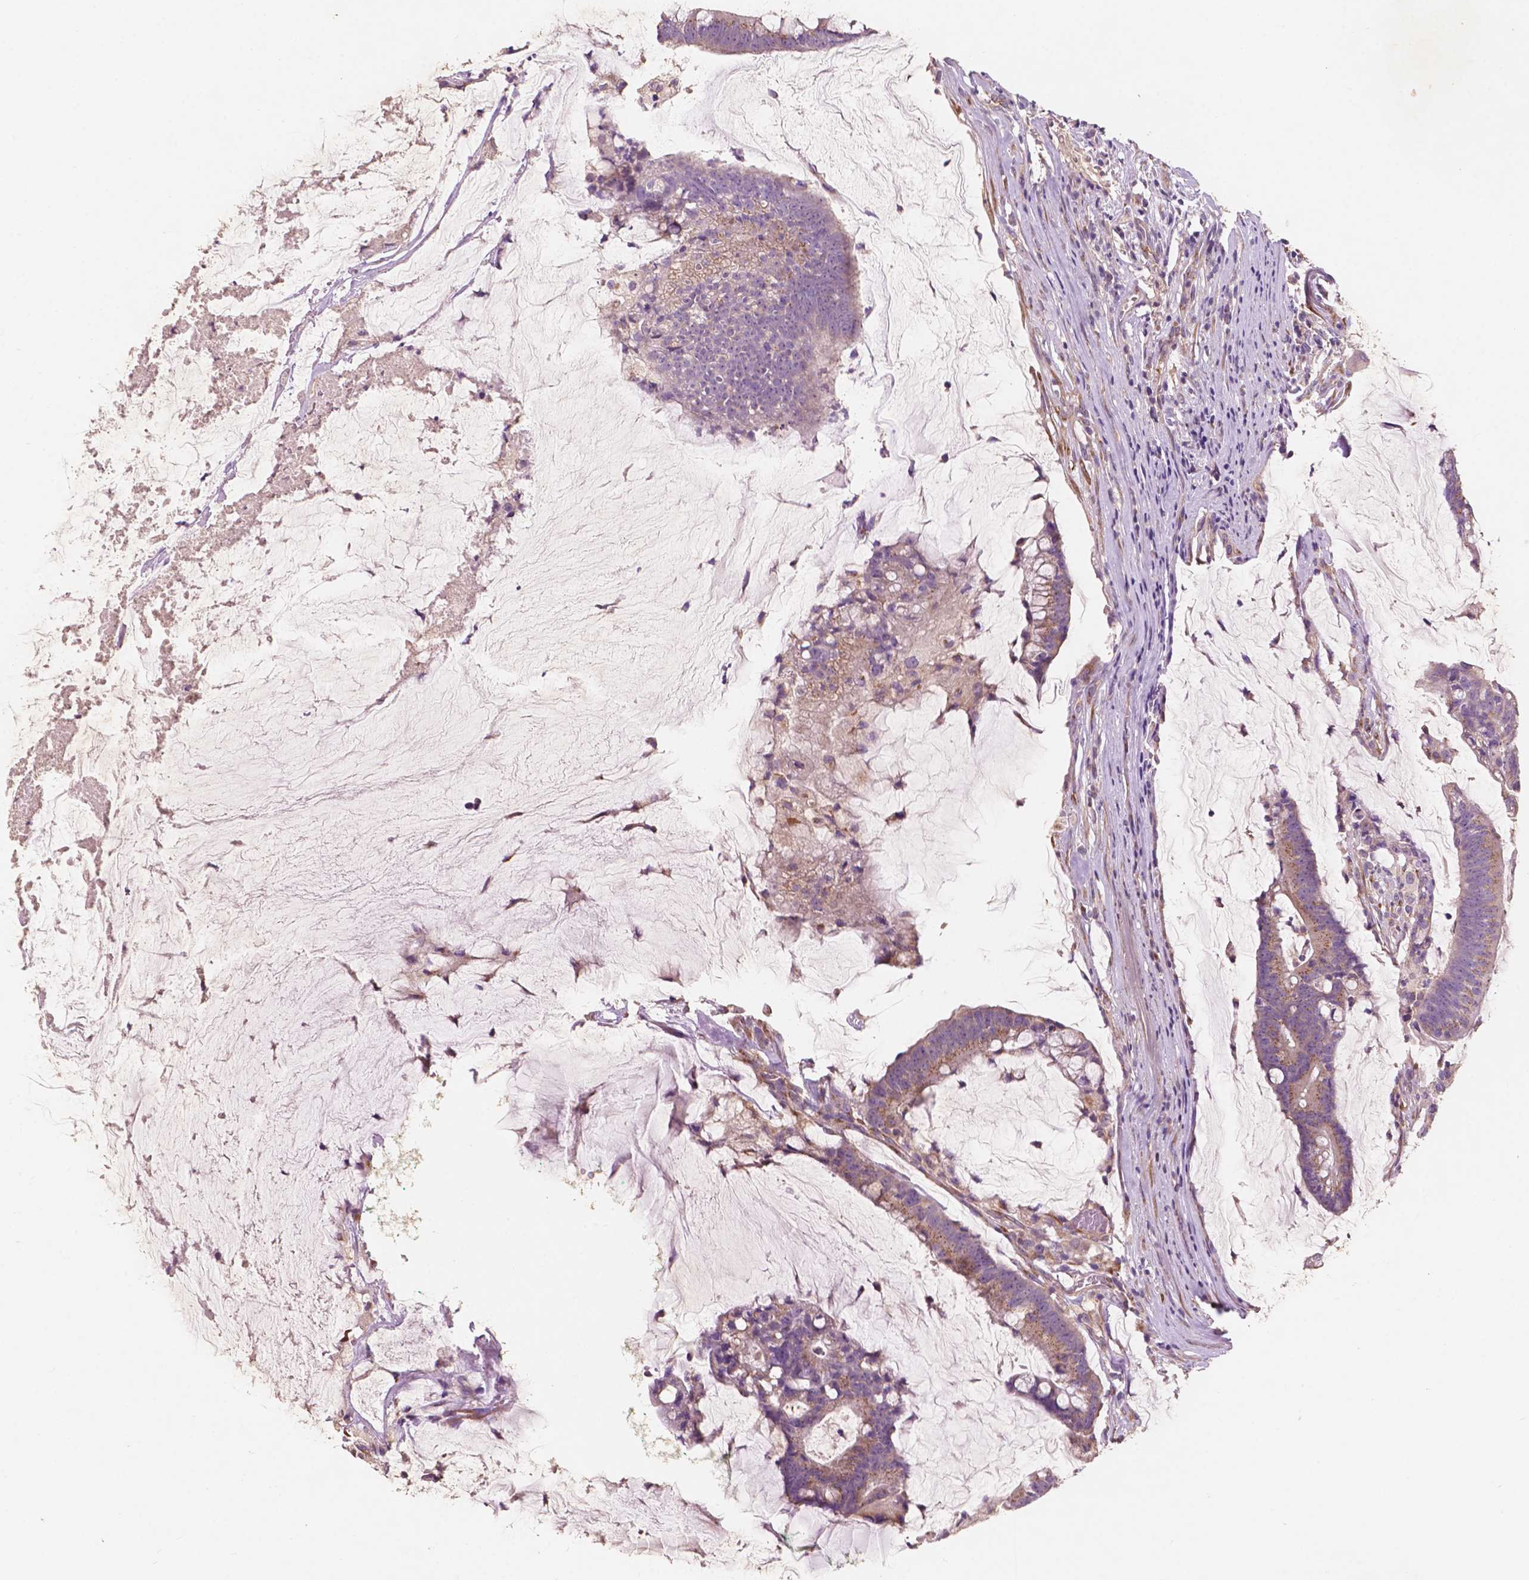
{"staining": {"intensity": "moderate", "quantity": "25%-75%", "location": "cytoplasmic/membranous"}, "tissue": "colorectal cancer", "cell_type": "Tumor cells", "image_type": "cancer", "snomed": [{"axis": "morphology", "description": "Adenocarcinoma, NOS"}, {"axis": "topography", "description": "Colon"}], "caption": "An image of human colorectal cancer (adenocarcinoma) stained for a protein demonstrates moderate cytoplasmic/membranous brown staining in tumor cells.", "gene": "CHPT1", "patient": {"sex": "male", "age": 62}}